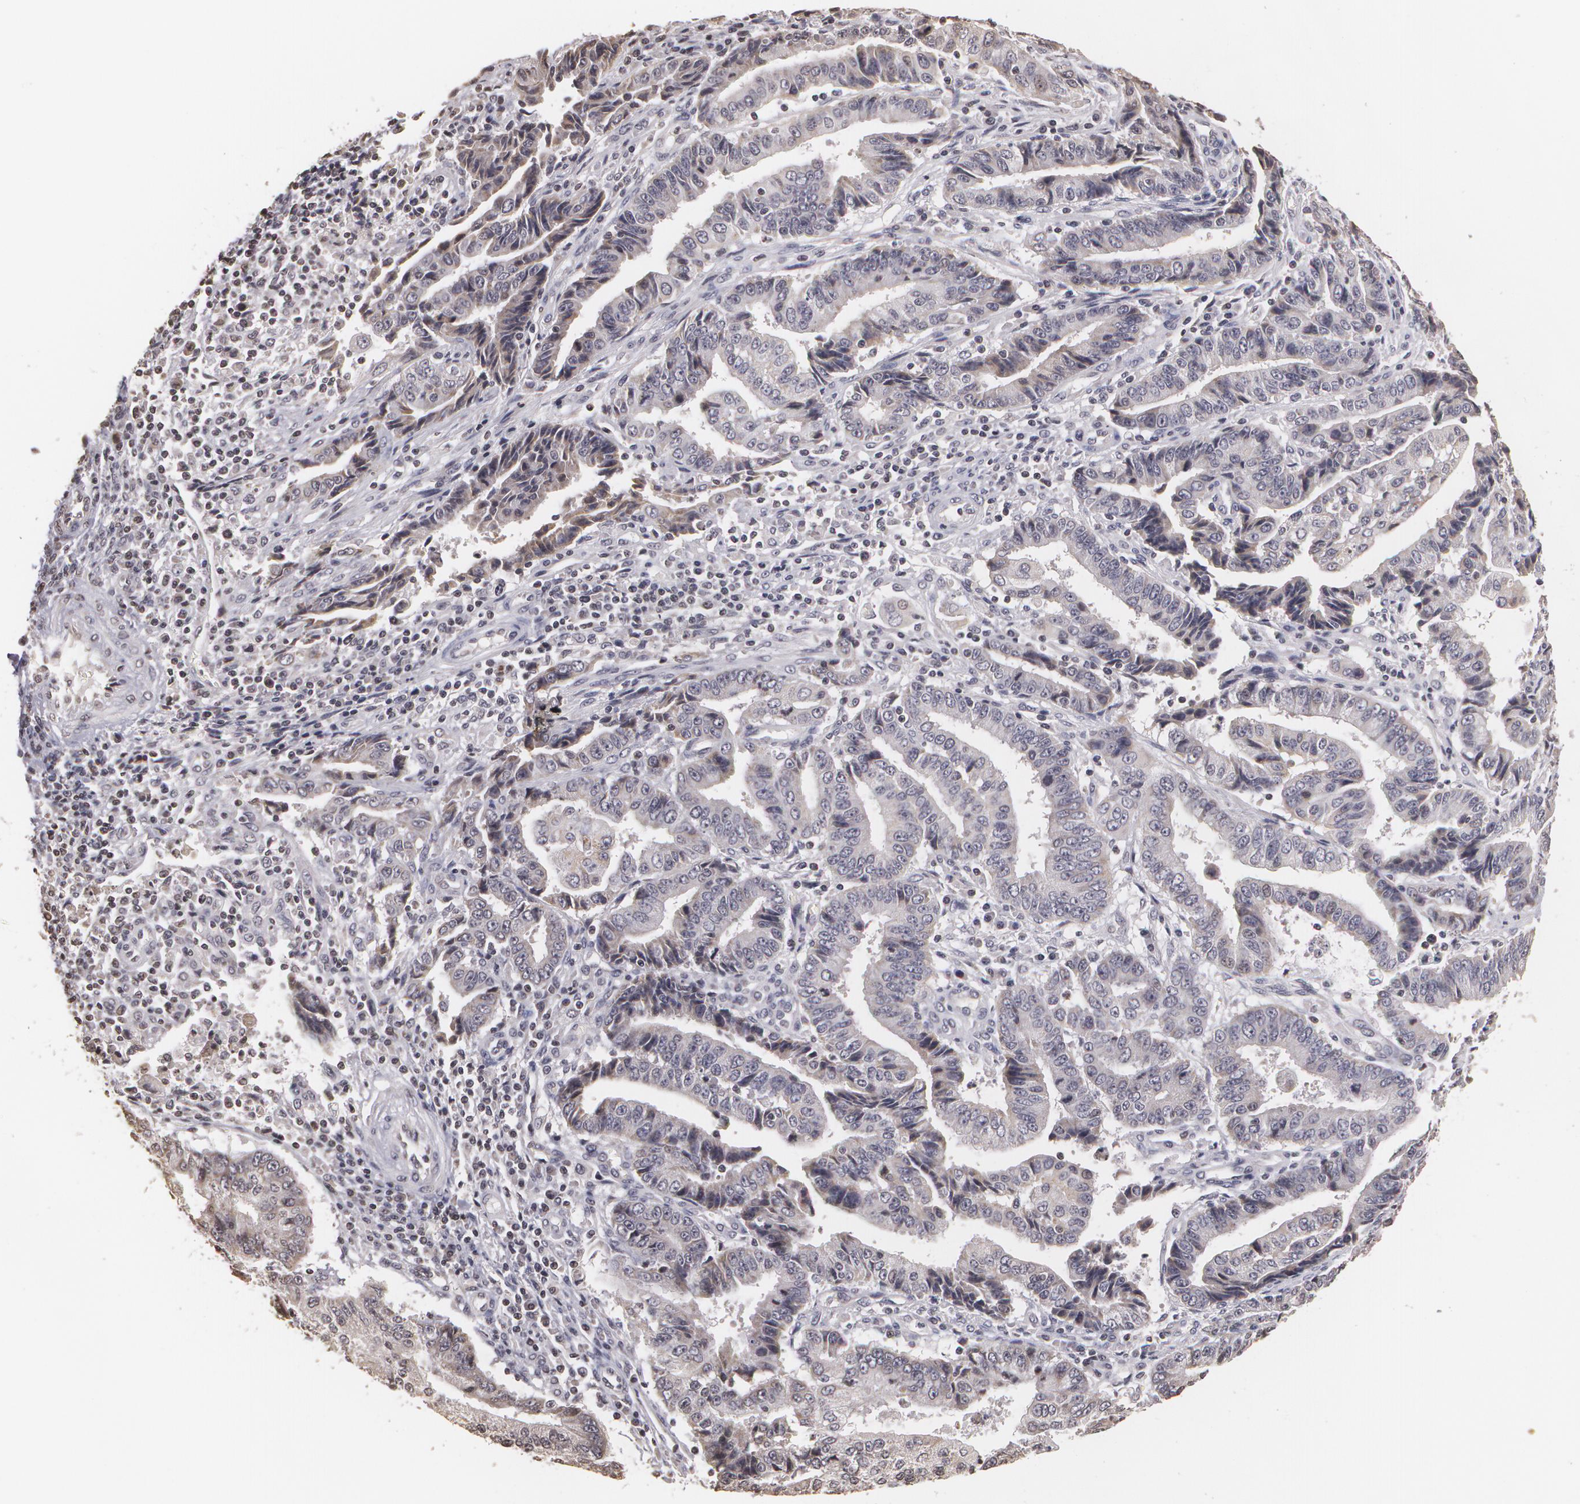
{"staining": {"intensity": "weak", "quantity": "<25%", "location": "cytoplasmic/membranous"}, "tissue": "endometrial cancer", "cell_type": "Tumor cells", "image_type": "cancer", "snomed": [{"axis": "morphology", "description": "Adenocarcinoma, NOS"}, {"axis": "topography", "description": "Endometrium"}], "caption": "Immunohistochemical staining of adenocarcinoma (endometrial) displays no significant positivity in tumor cells. (Brightfield microscopy of DAB immunohistochemistry (IHC) at high magnification).", "gene": "THRB", "patient": {"sex": "female", "age": 75}}